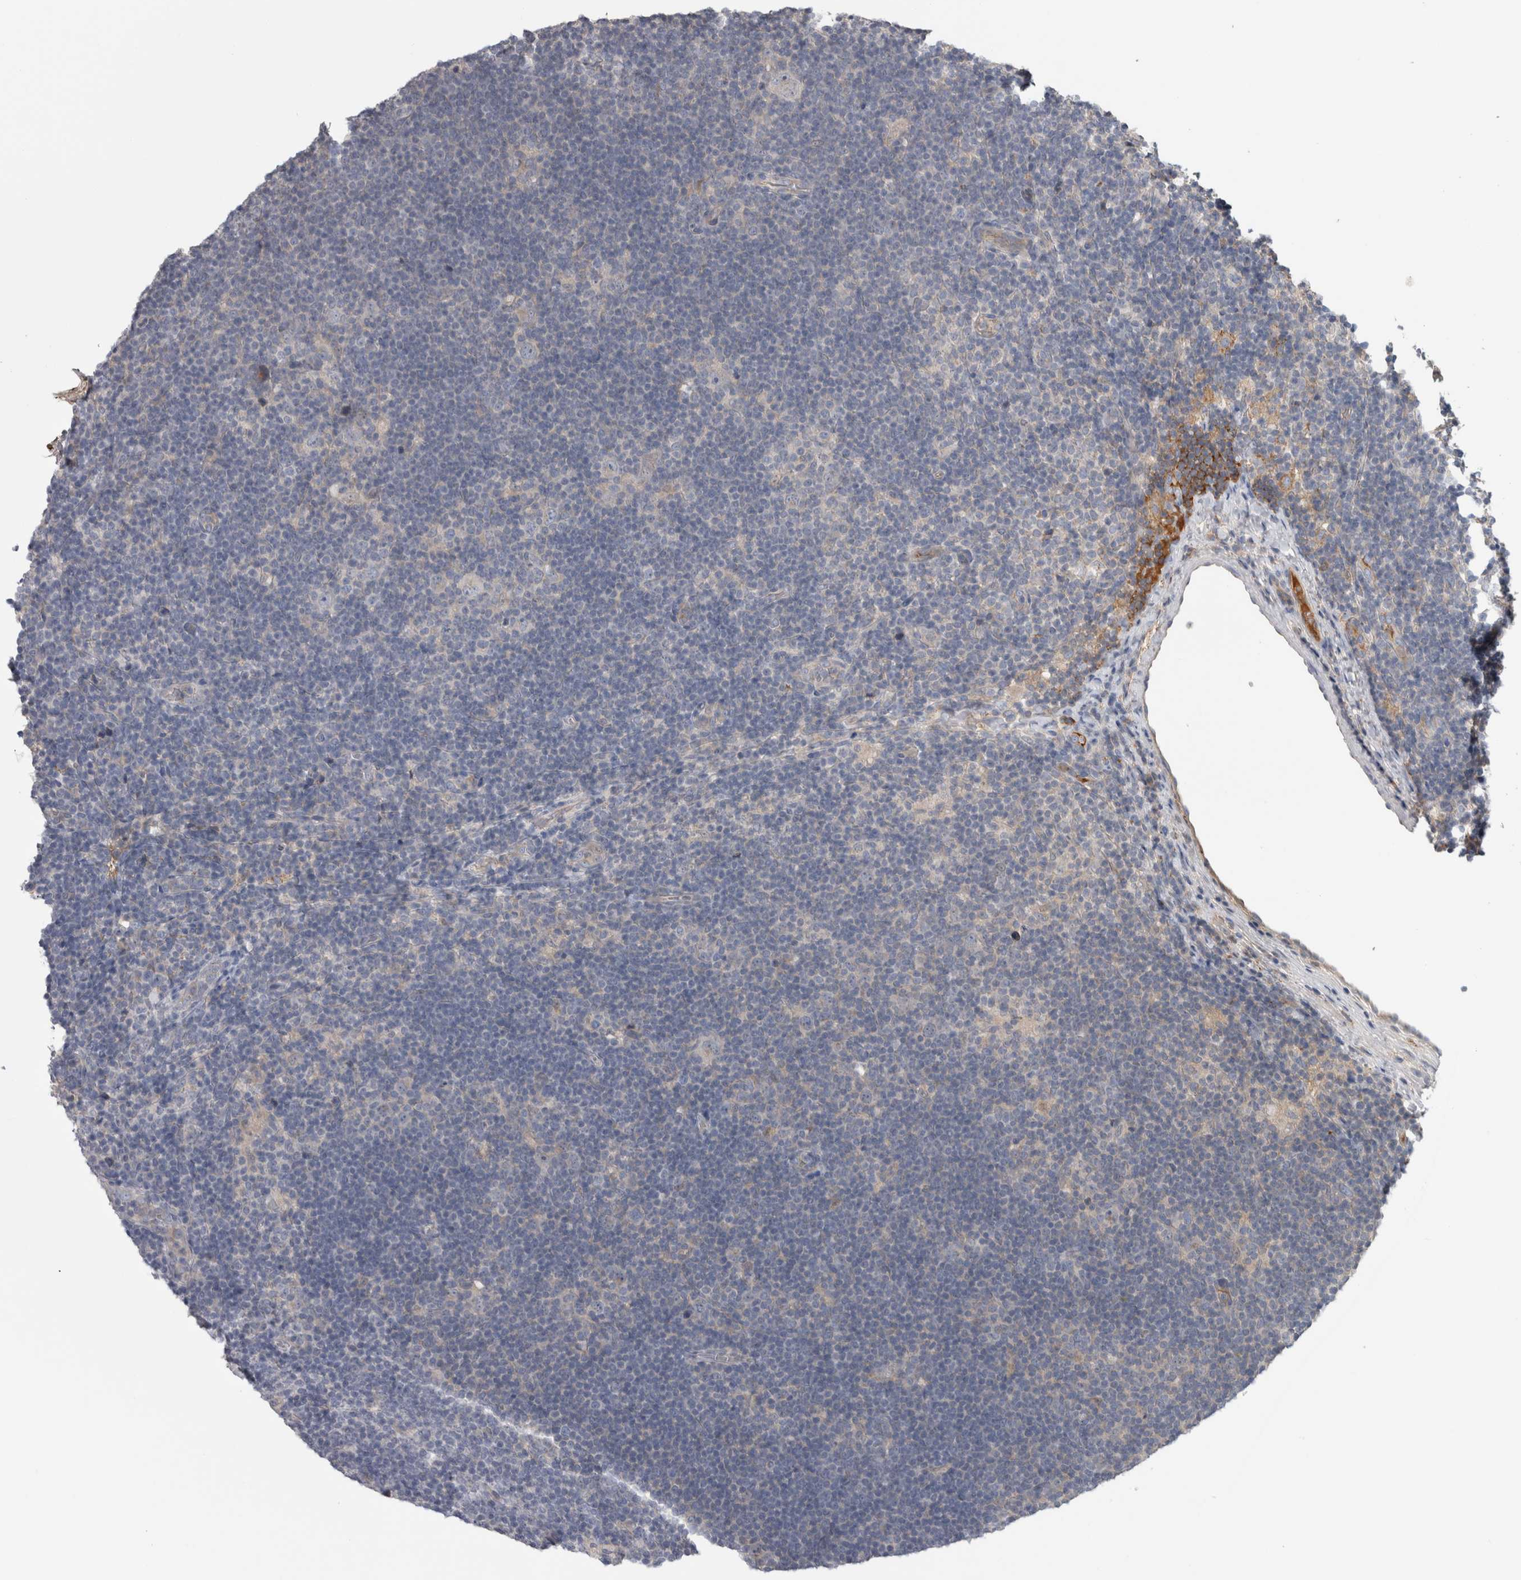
{"staining": {"intensity": "negative", "quantity": "none", "location": "none"}, "tissue": "lymphoma", "cell_type": "Tumor cells", "image_type": "cancer", "snomed": [{"axis": "morphology", "description": "Hodgkin's disease, NOS"}, {"axis": "topography", "description": "Lymph node"}], "caption": "Immunohistochemistry (IHC) of human lymphoma displays no expression in tumor cells.", "gene": "TBCE", "patient": {"sex": "female", "age": 57}}